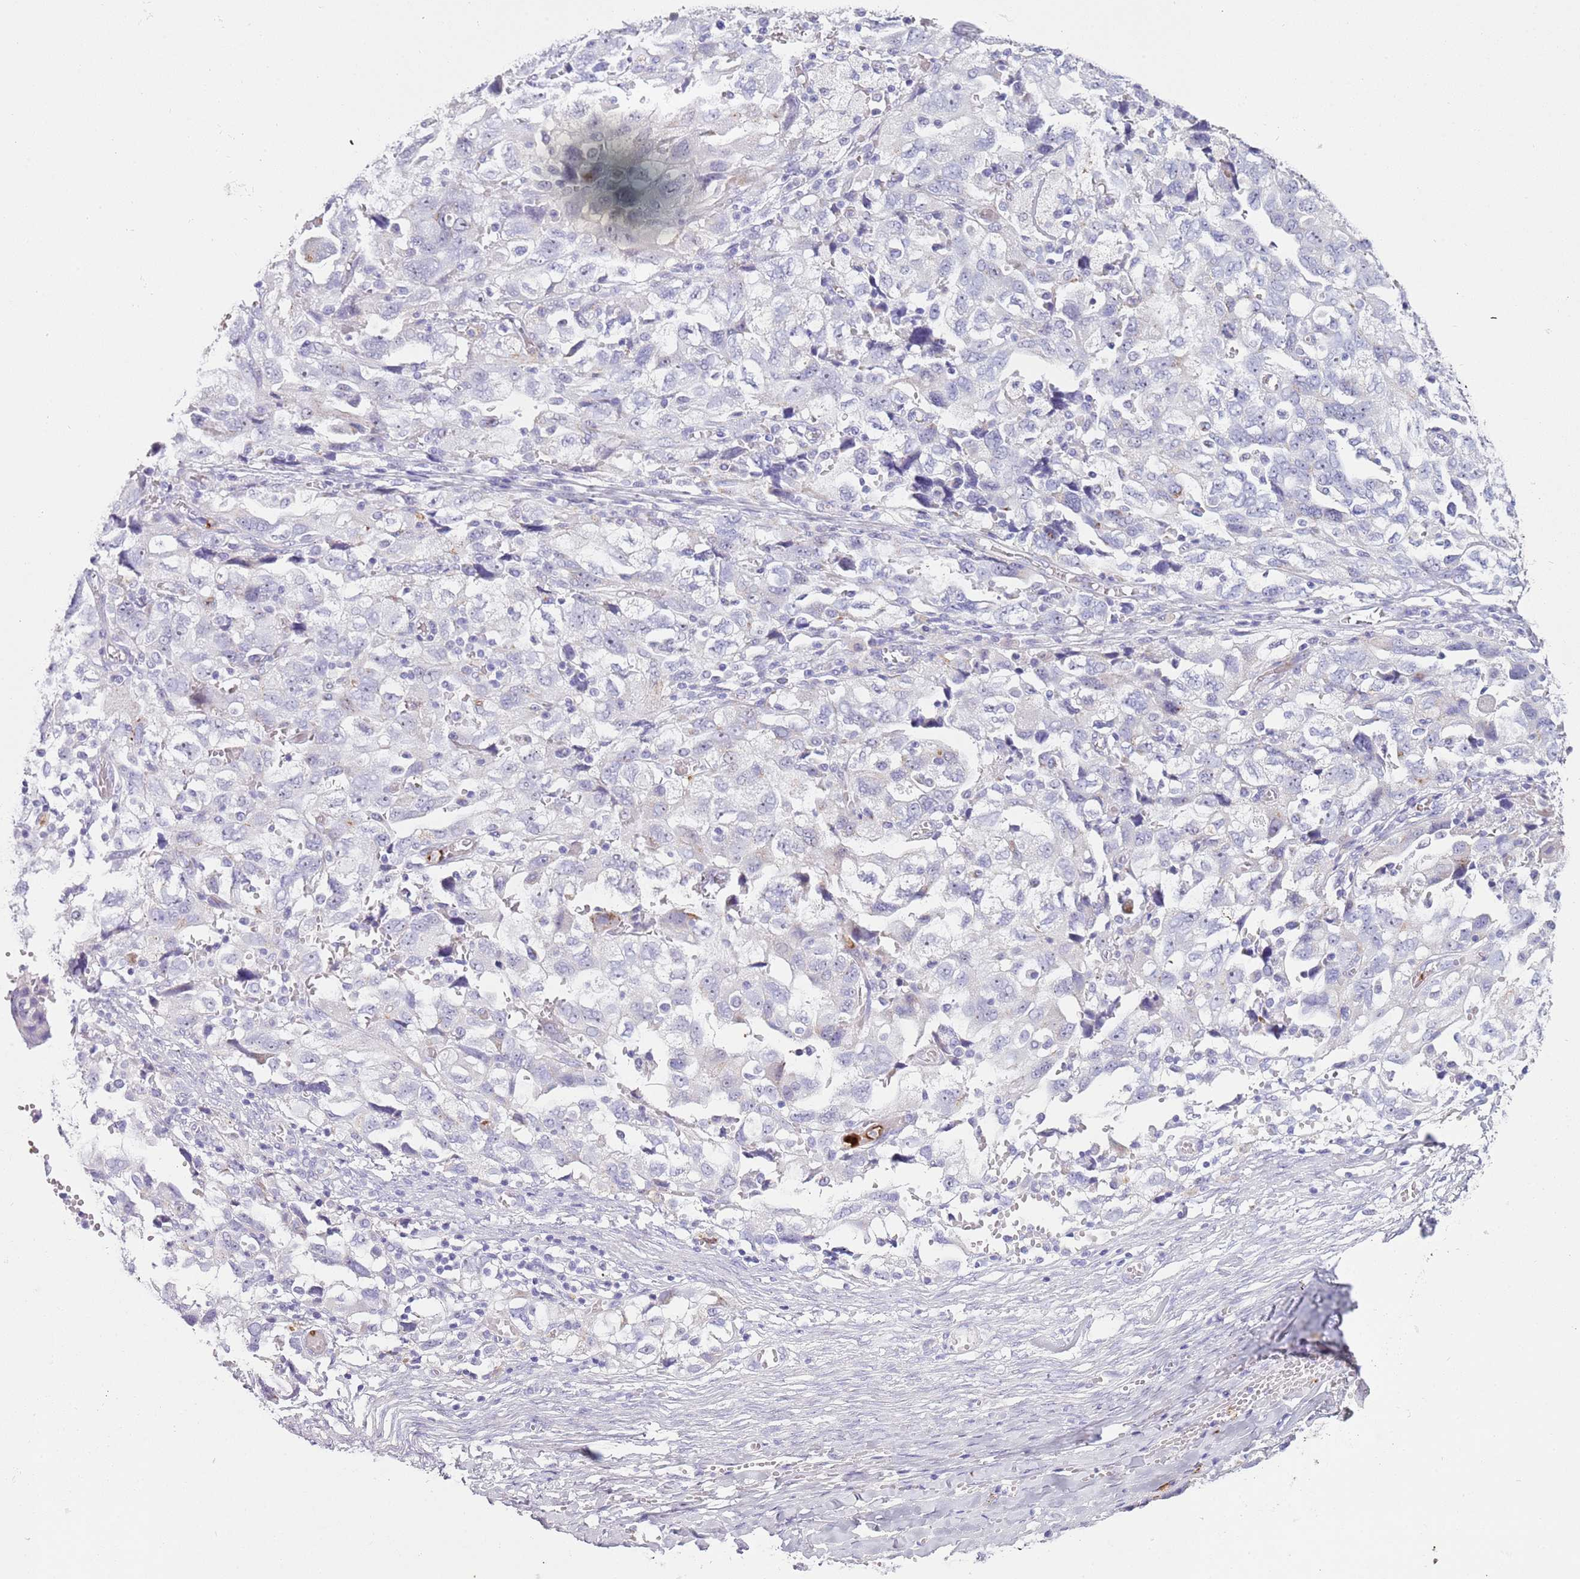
{"staining": {"intensity": "negative", "quantity": "none", "location": "none"}, "tissue": "ovarian cancer", "cell_type": "Tumor cells", "image_type": "cancer", "snomed": [{"axis": "morphology", "description": "Carcinoma, NOS"}, {"axis": "morphology", "description": "Cystadenocarcinoma, serous, NOS"}, {"axis": "topography", "description": "Ovary"}], "caption": "The IHC image has no significant expression in tumor cells of ovarian cancer (carcinoma) tissue.", "gene": "NBPF6", "patient": {"sex": "female", "age": 69}}